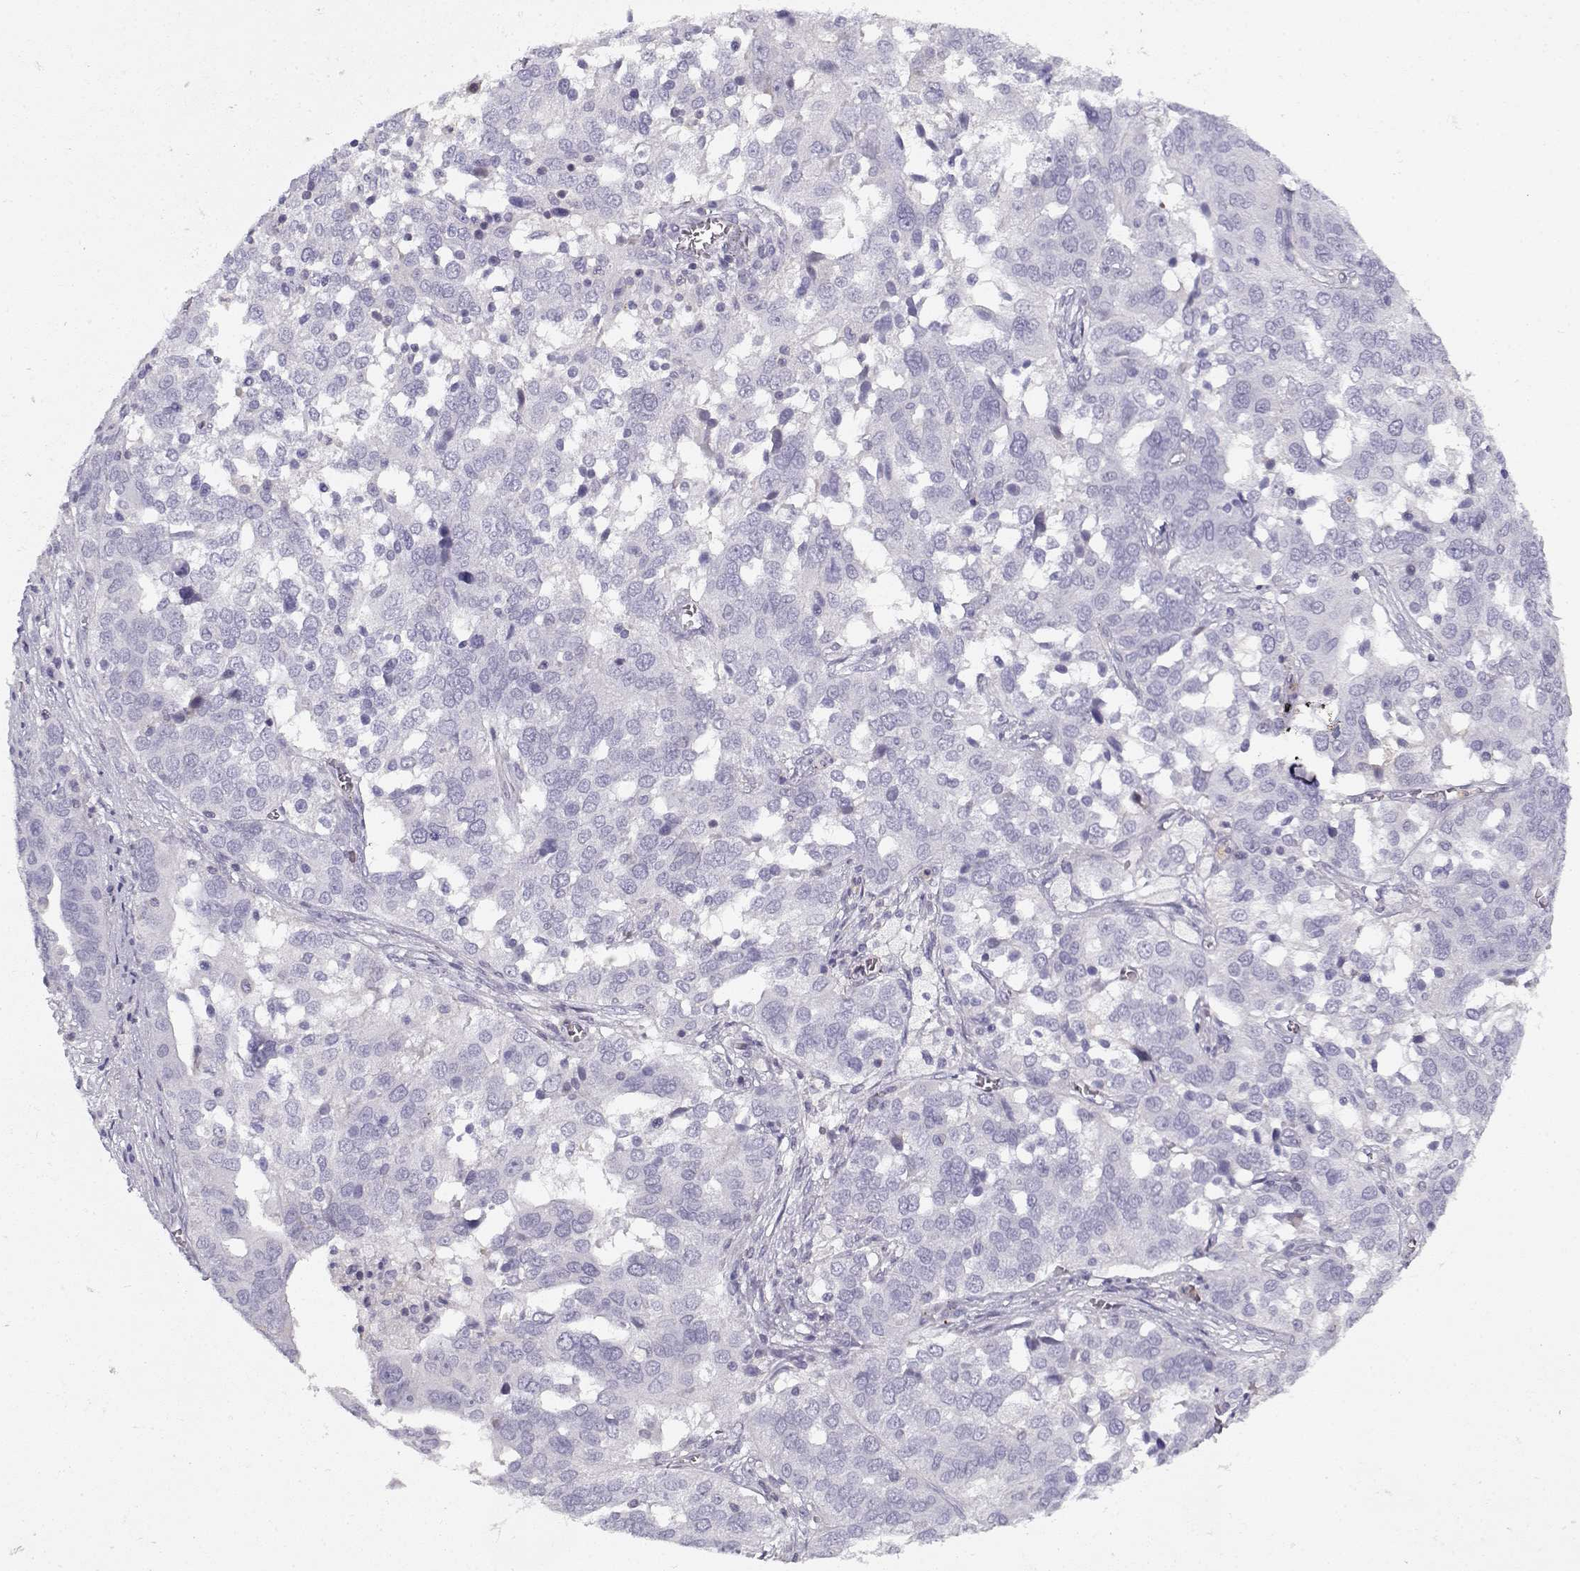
{"staining": {"intensity": "negative", "quantity": "none", "location": "none"}, "tissue": "ovarian cancer", "cell_type": "Tumor cells", "image_type": "cancer", "snomed": [{"axis": "morphology", "description": "Carcinoma, endometroid"}, {"axis": "topography", "description": "Soft tissue"}, {"axis": "topography", "description": "Ovary"}], "caption": "Endometroid carcinoma (ovarian) stained for a protein using immunohistochemistry demonstrates no expression tumor cells.", "gene": "MYO1A", "patient": {"sex": "female", "age": 52}}